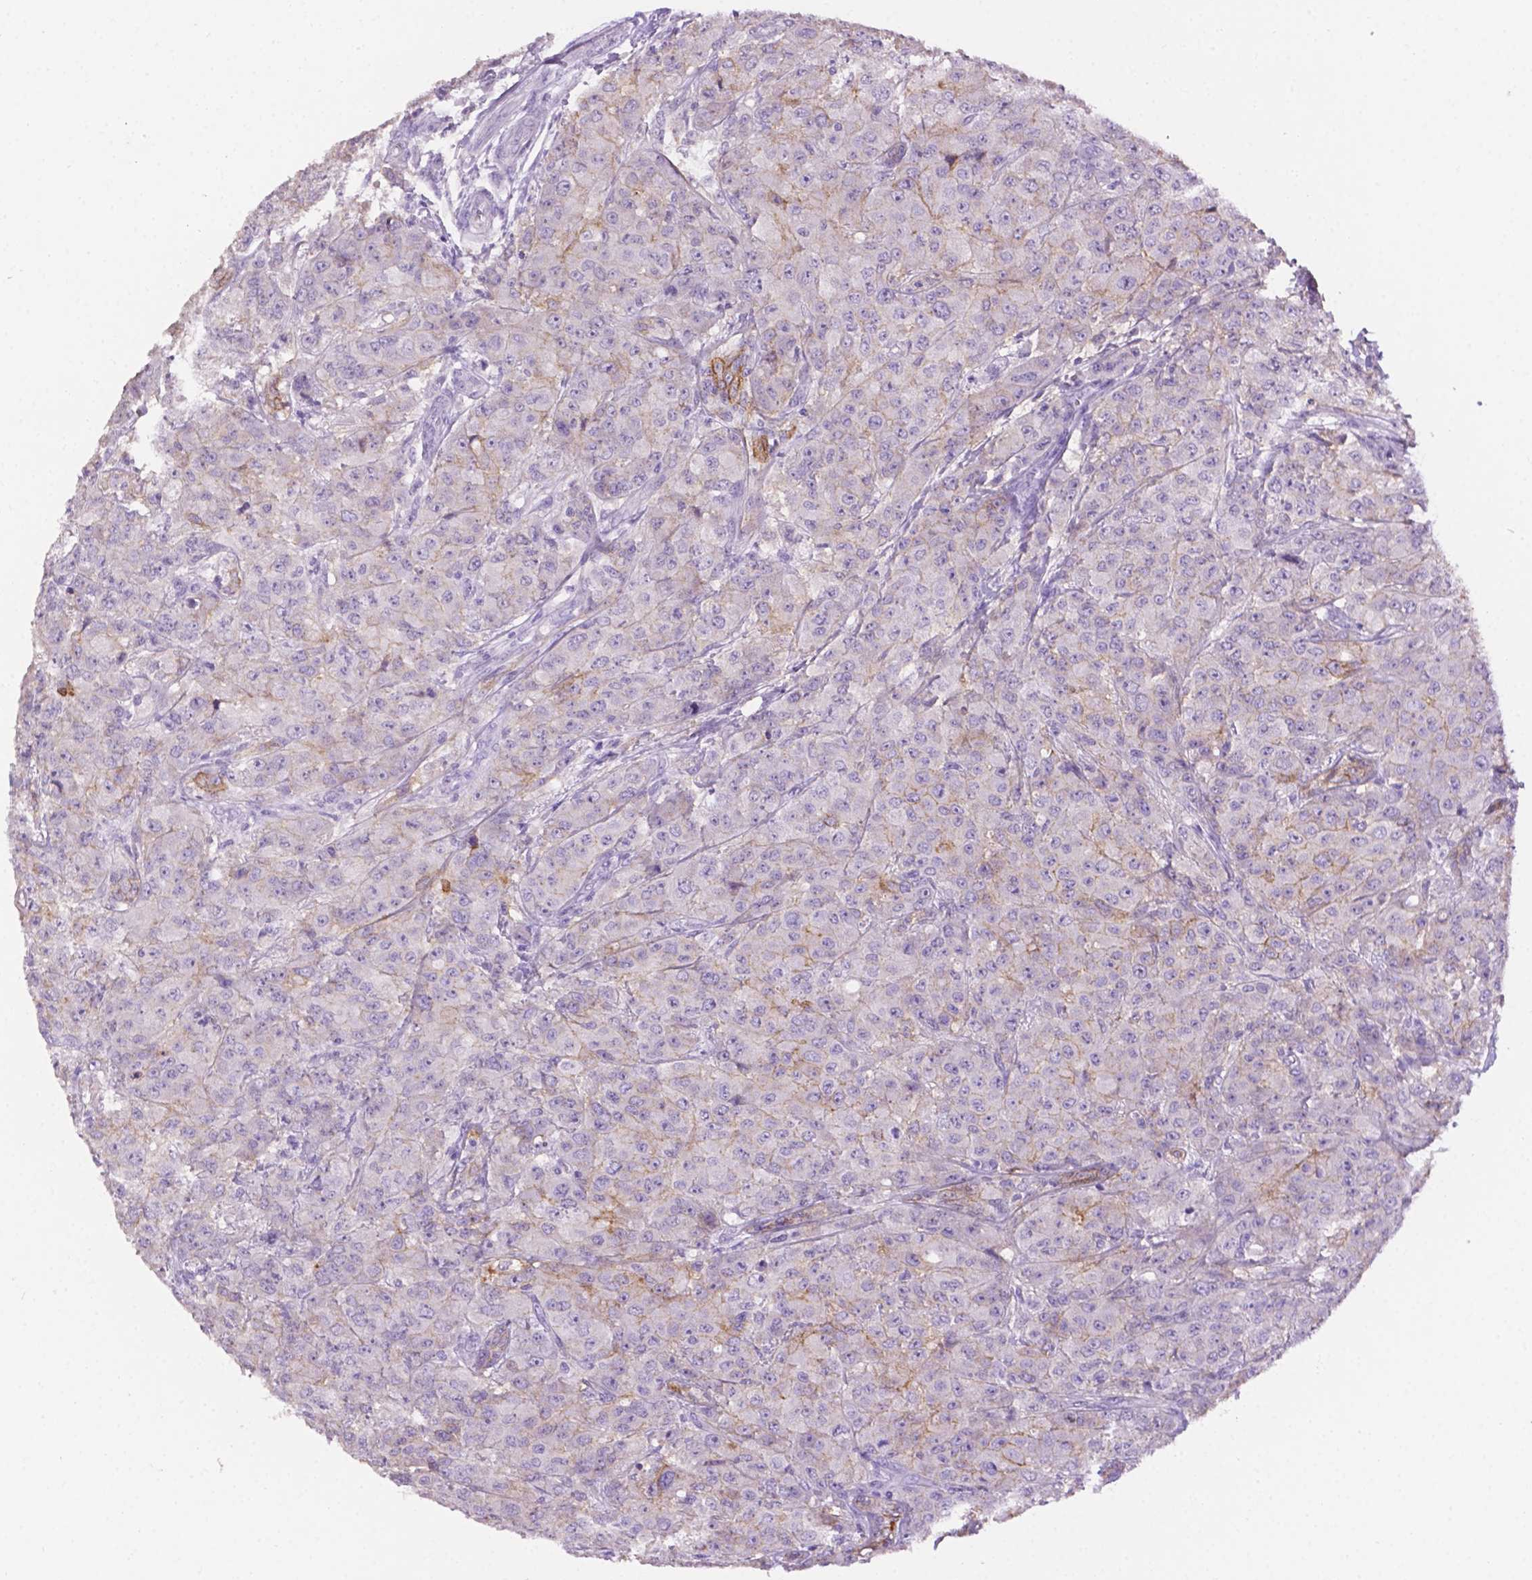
{"staining": {"intensity": "weak", "quantity": "<25%", "location": "cytoplasmic/membranous"}, "tissue": "breast cancer", "cell_type": "Tumor cells", "image_type": "cancer", "snomed": [{"axis": "morphology", "description": "Normal tissue, NOS"}, {"axis": "morphology", "description": "Duct carcinoma"}, {"axis": "topography", "description": "Breast"}], "caption": "High power microscopy histopathology image of an immunohistochemistry photomicrograph of breast cancer, revealing no significant positivity in tumor cells.", "gene": "TACSTD2", "patient": {"sex": "female", "age": 43}}